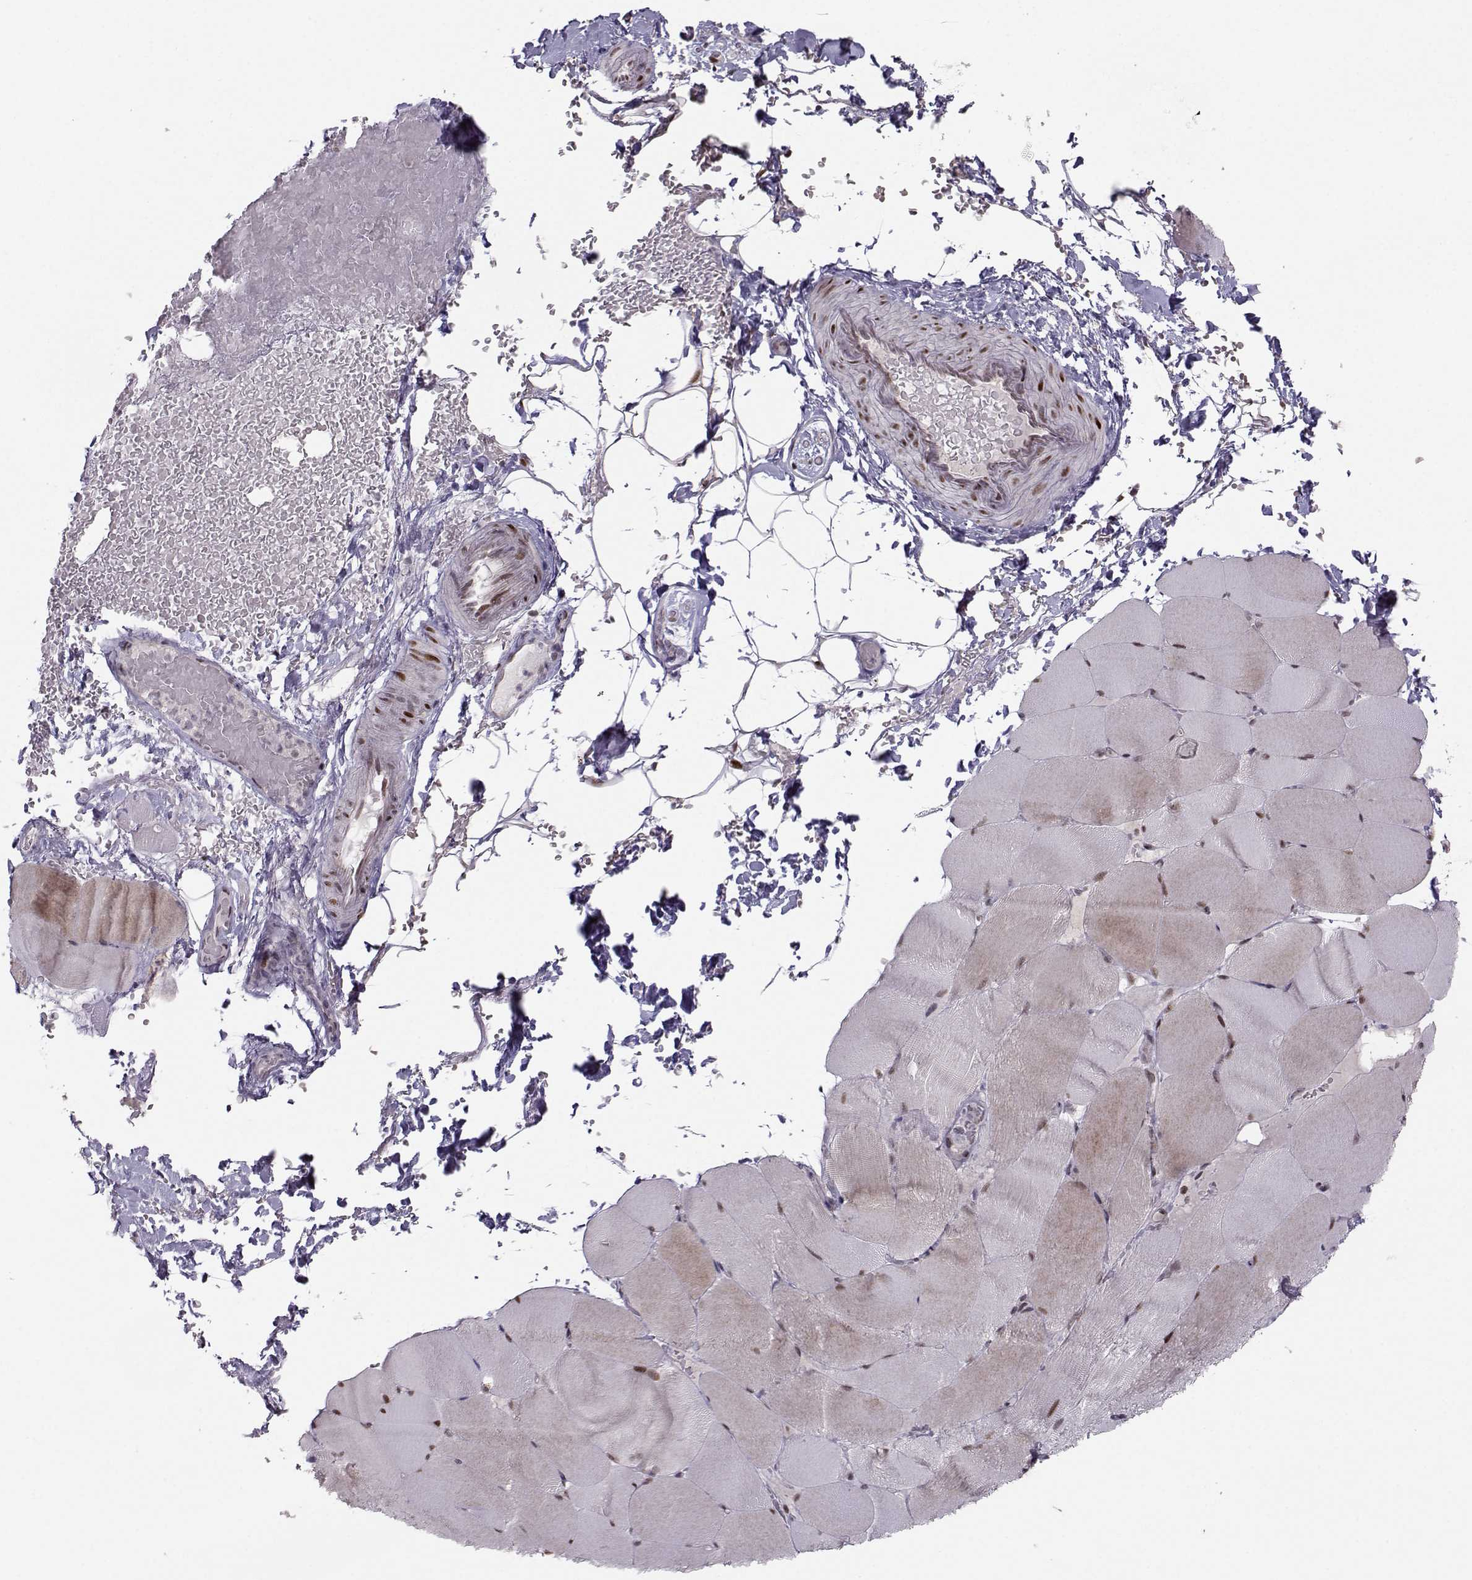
{"staining": {"intensity": "strong", "quantity": "25%-75%", "location": "nuclear"}, "tissue": "skeletal muscle", "cell_type": "Myocytes", "image_type": "normal", "snomed": [{"axis": "morphology", "description": "Normal tissue, NOS"}, {"axis": "topography", "description": "Skeletal muscle"}], "caption": "IHC of benign skeletal muscle exhibits high levels of strong nuclear positivity in approximately 25%-75% of myocytes. The staining was performed using DAB, with brown indicating positive protein expression. Nuclei are stained blue with hematoxylin.", "gene": "SNAPC2", "patient": {"sex": "female", "age": 37}}